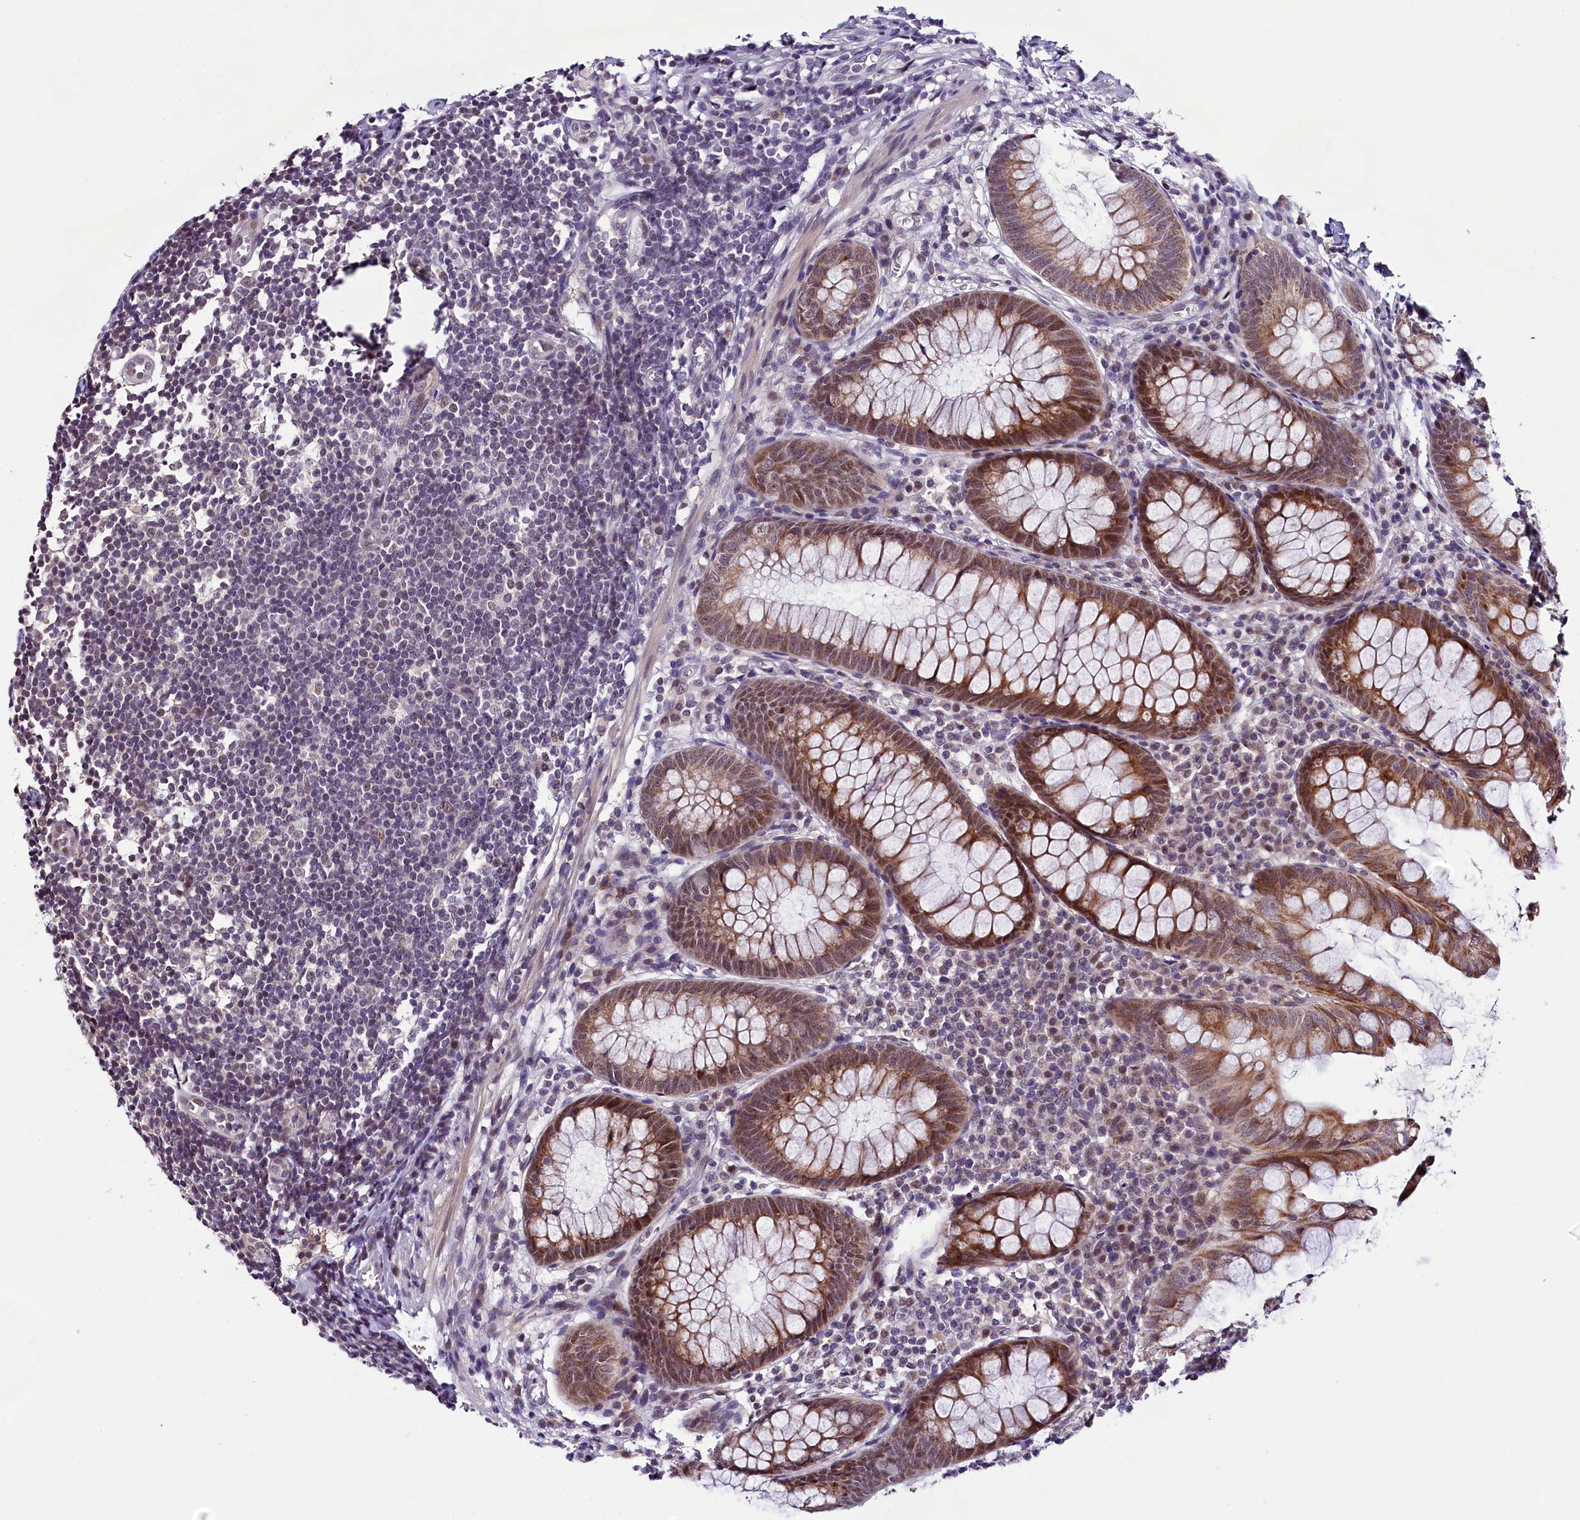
{"staining": {"intensity": "moderate", "quantity": ">75%", "location": "cytoplasmic/membranous,nuclear"}, "tissue": "appendix", "cell_type": "Glandular cells", "image_type": "normal", "snomed": [{"axis": "morphology", "description": "Normal tissue, NOS"}, {"axis": "topography", "description": "Appendix"}], "caption": "IHC staining of benign appendix, which displays medium levels of moderate cytoplasmic/membranous,nuclear expression in approximately >75% of glandular cells indicating moderate cytoplasmic/membranous,nuclear protein positivity. The staining was performed using DAB (brown) for protein detection and nuclei were counterstained in hematoxylin (blue).", "gene": "RPUSD2", "patient": {"sex": "female", "age": 51}}